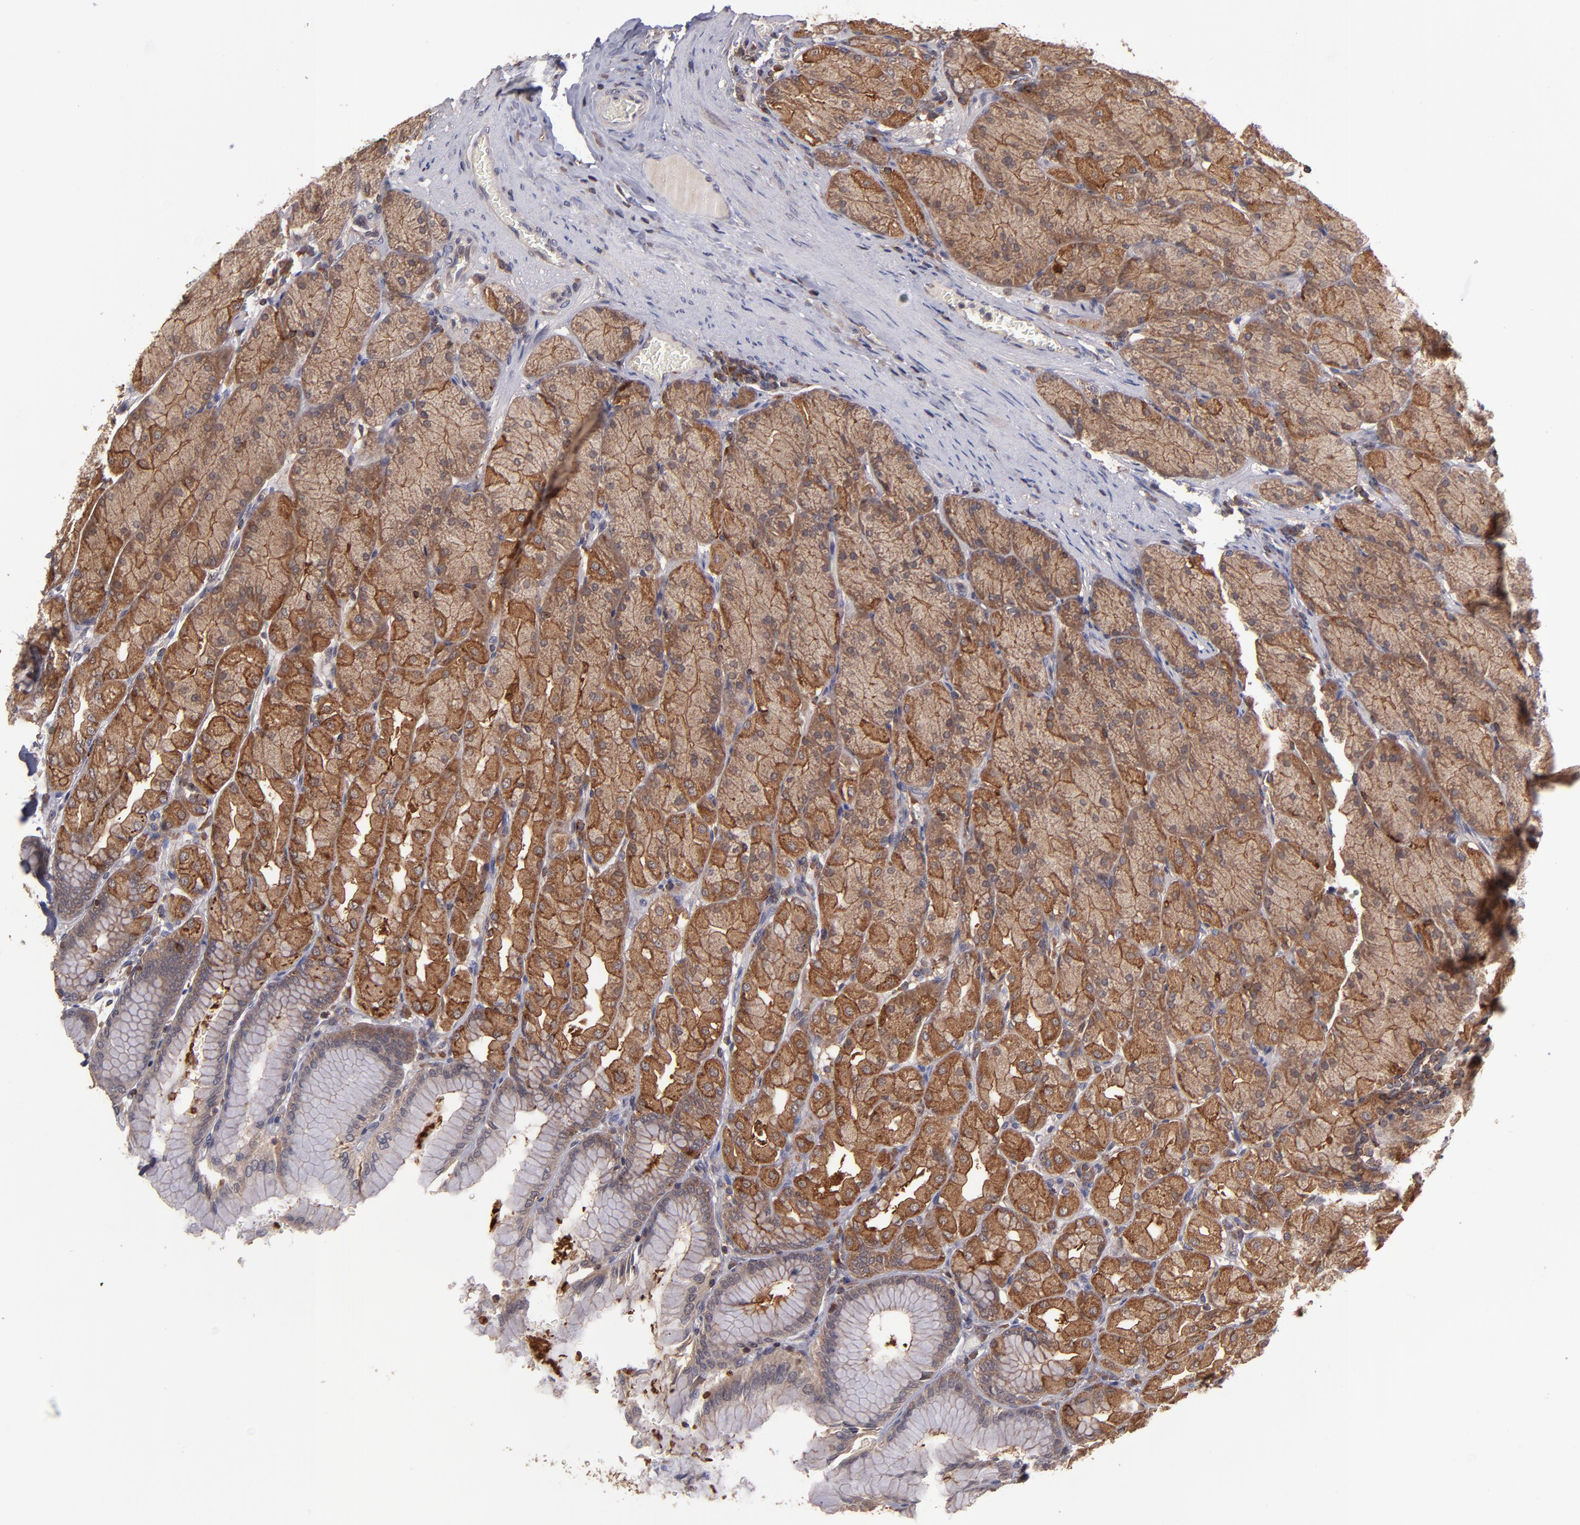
{"staining": {"intensity": "strong", "quantity": ">75%", "location": "cytoplasmic/membranous"}, "tissue": "stomach", "cell_type": "Glandular cells", "image_type": "normal", "snomed": [{"axis": "morphology", "description": "Normal tissue, NOS"}, {"axis": "topography", "description": "Stomach, upper"}], "caption": "Human stomach stained with a brown dye displays strong cytoplasmic/membranous positive positivity in approximately >75% of glandular cells.", "gene": "NF2", "patient": {"sex": "female", "age": 56}}